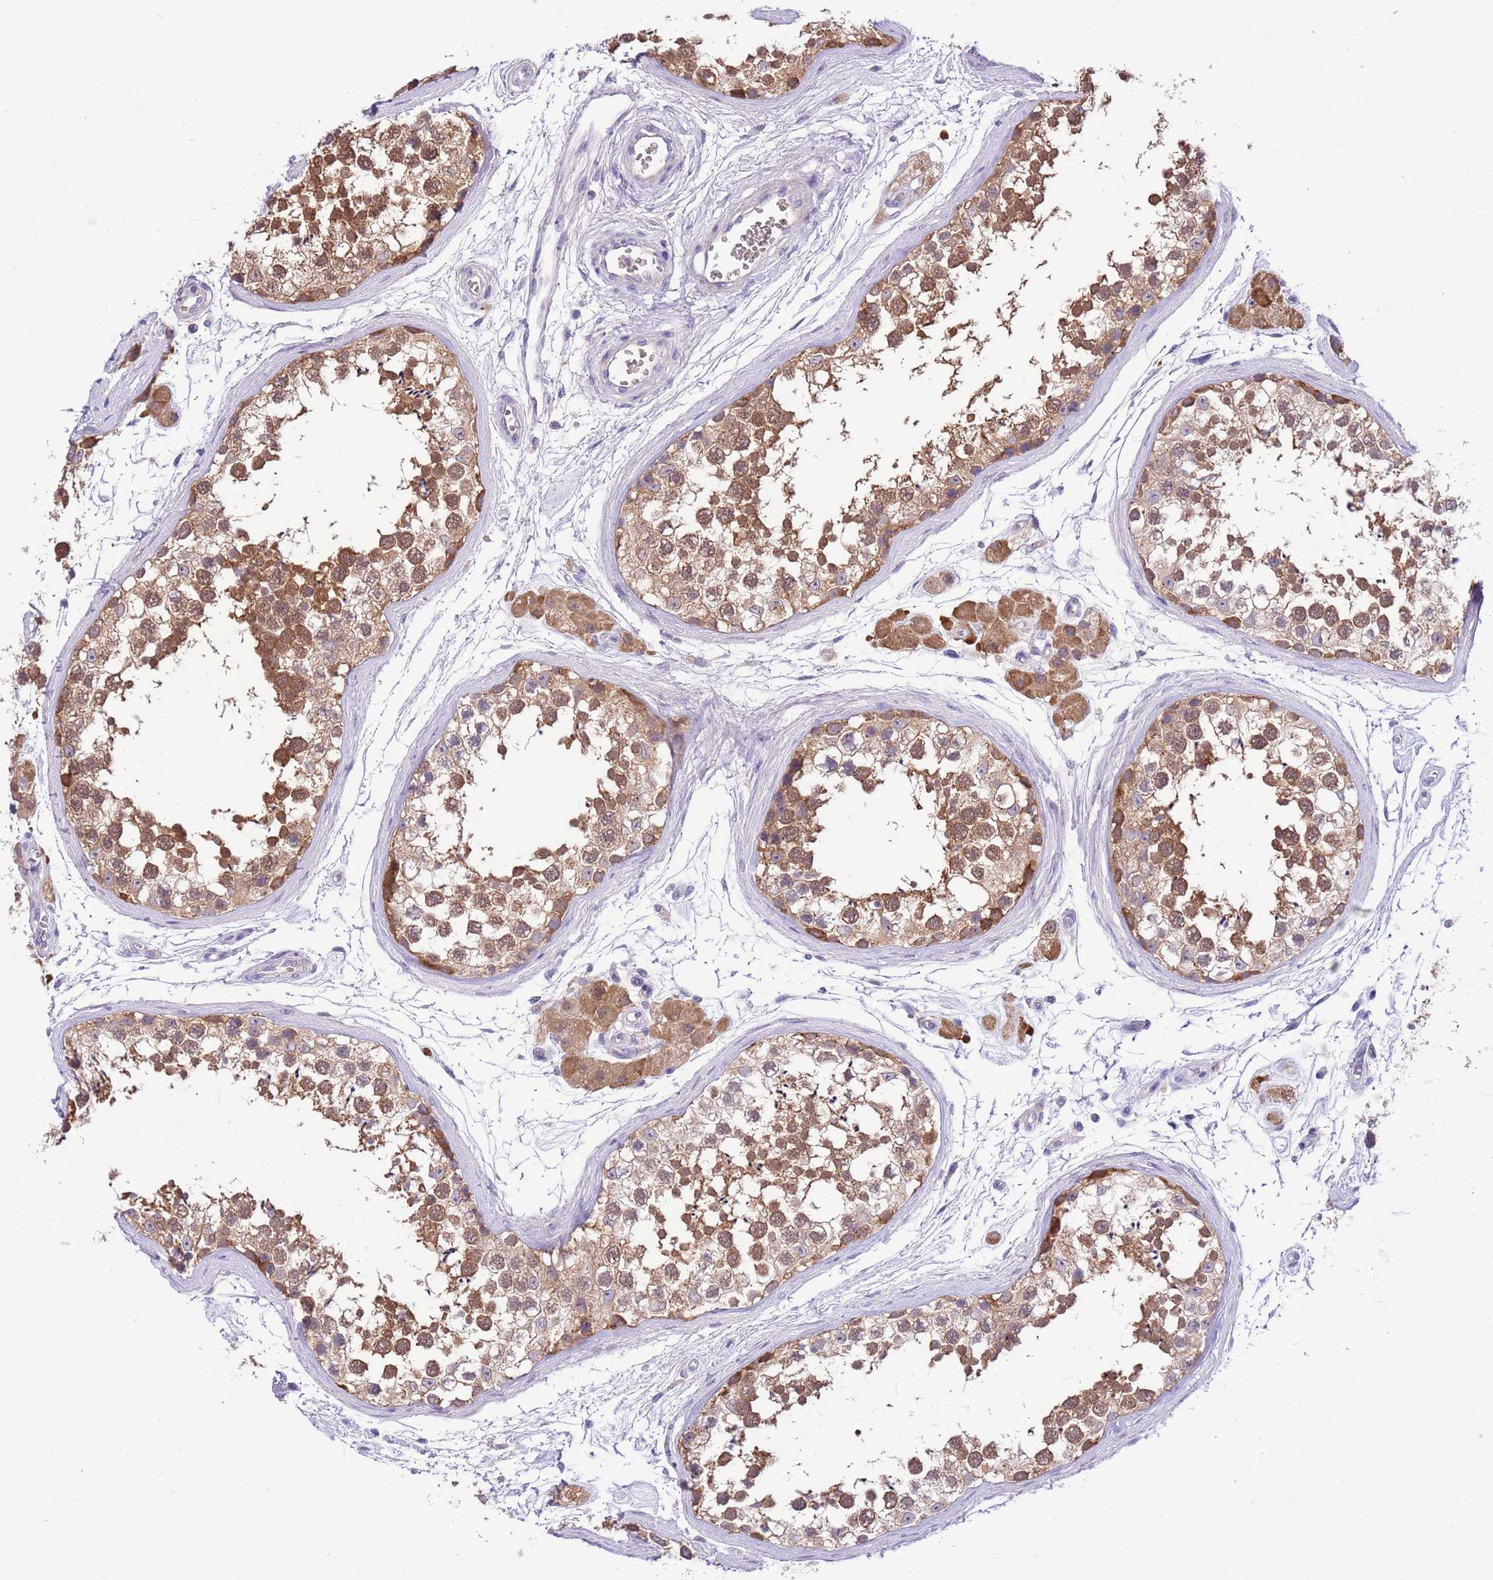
{"staining": {"intensity": "strong", "quantity": ">75%", "location": "cytoplasmic/membranous"}, "tissue": "testis", "cell_type": "Cells in seminiferous ducts", "image_type": "normal", "snomed": [{"axis": "morphology", "description": "Normal tissue, NOS"}, {"axis": "topography", "description": "Testis"}], "caption": "Cells in seminiferous ducts reveal high levels of strong cytoplasmic/membranous expression in about >75% of cells in normal human testis. (Brightfield microscopy of DAB IHC at high magnification).", "gene": "PRR32", "patient": {"sex": "male", "age": 56}}